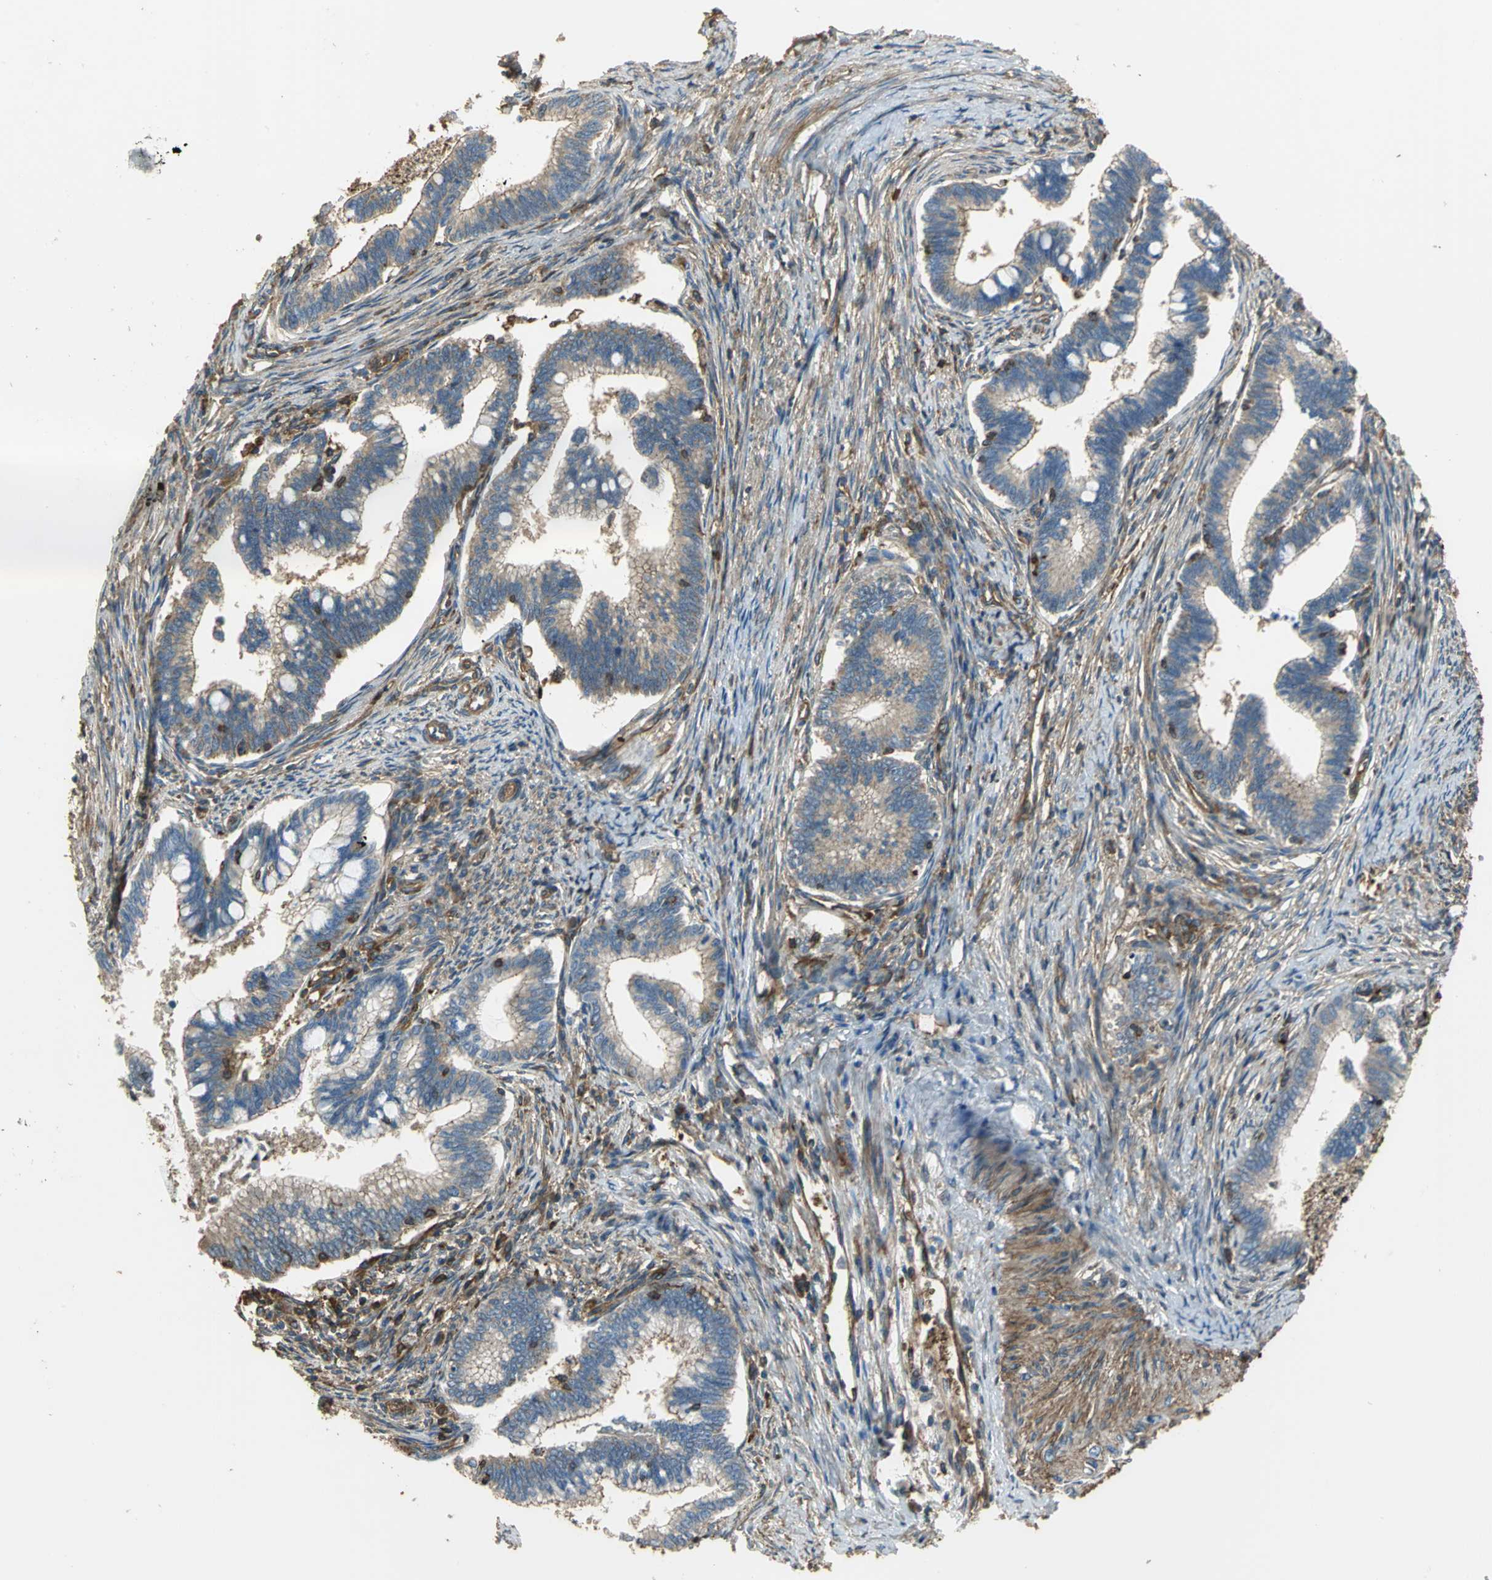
{"staining": {"intensity": "weak", "quantity": "25%-75%", "location": "cytoplasmic/membranous"}, "tissue": "cervical cancer", "cell_type": "Tumor cells", "image_type": "cancer", "snomed": [{"axis": "morphology", "description": "Adenocarcinoma, NOS"}, {"axis": "topography", "description": "Cervix"}], "caption": "A brown stain highlights weak cytoplasmic/membranous positivity of a protein in human cervical cancer tumor cells.", "gene": "TLN1", "patient": {"sex": "female", "age": 36}}